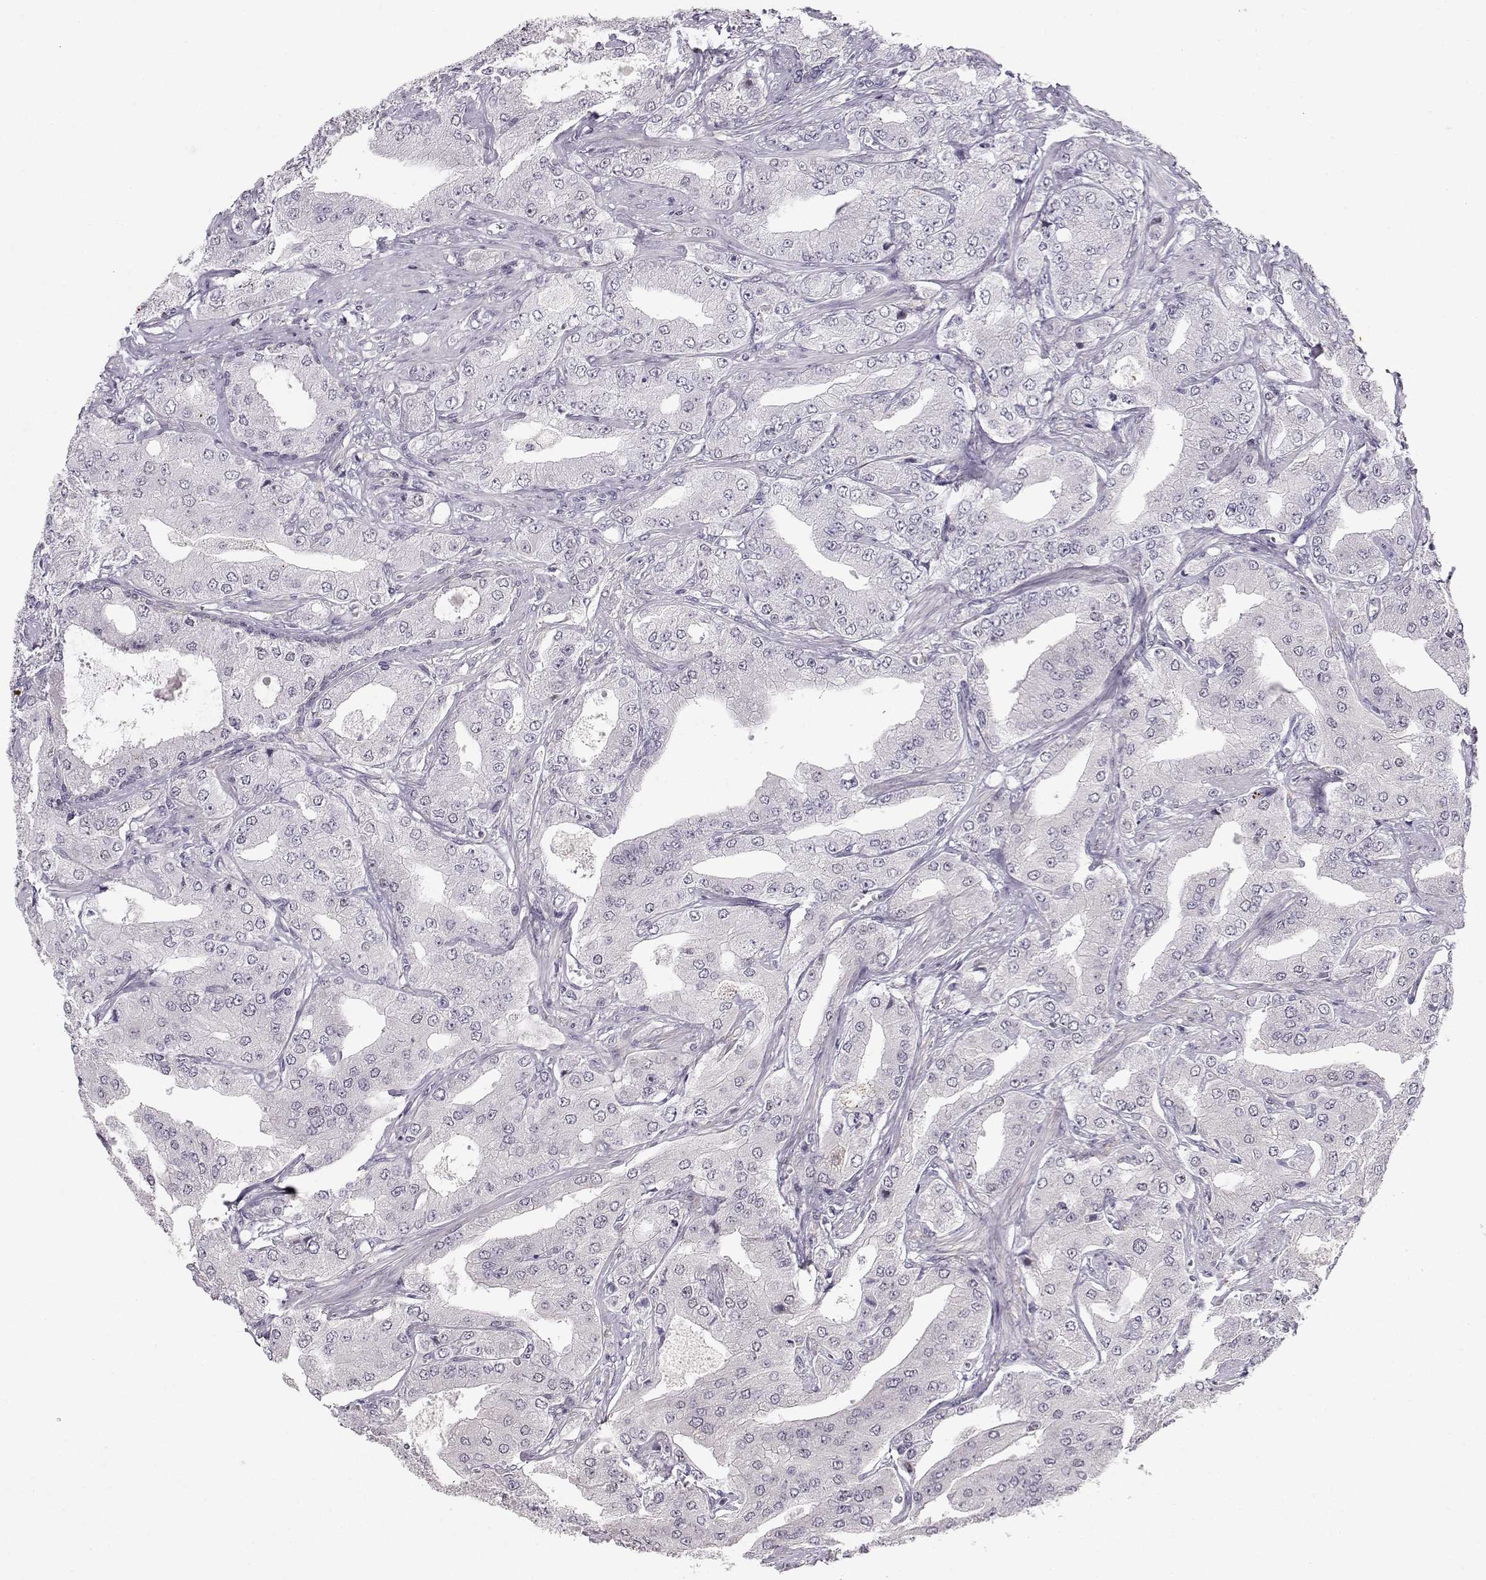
{"staining": {"intensity": "negative", "quantity": "none", "location": "none"}, "tissue": "prostate cancer", "cell_type": "Tumor cells", "image_type": "cancer", "snomed": [{"axis": "morphology", "description": "Adenocarcinoma, Low grade"}, {"axis": "topography", "description": "Prostate"}], "caption": "A high-resolution histopathology image shows immunohistochemistry (IHC) staining of prostate cancer, which exhibits no significant positivity in tumor cells.", "gene": "TEPP", "patient": {"sex": "male", "age": 60}}